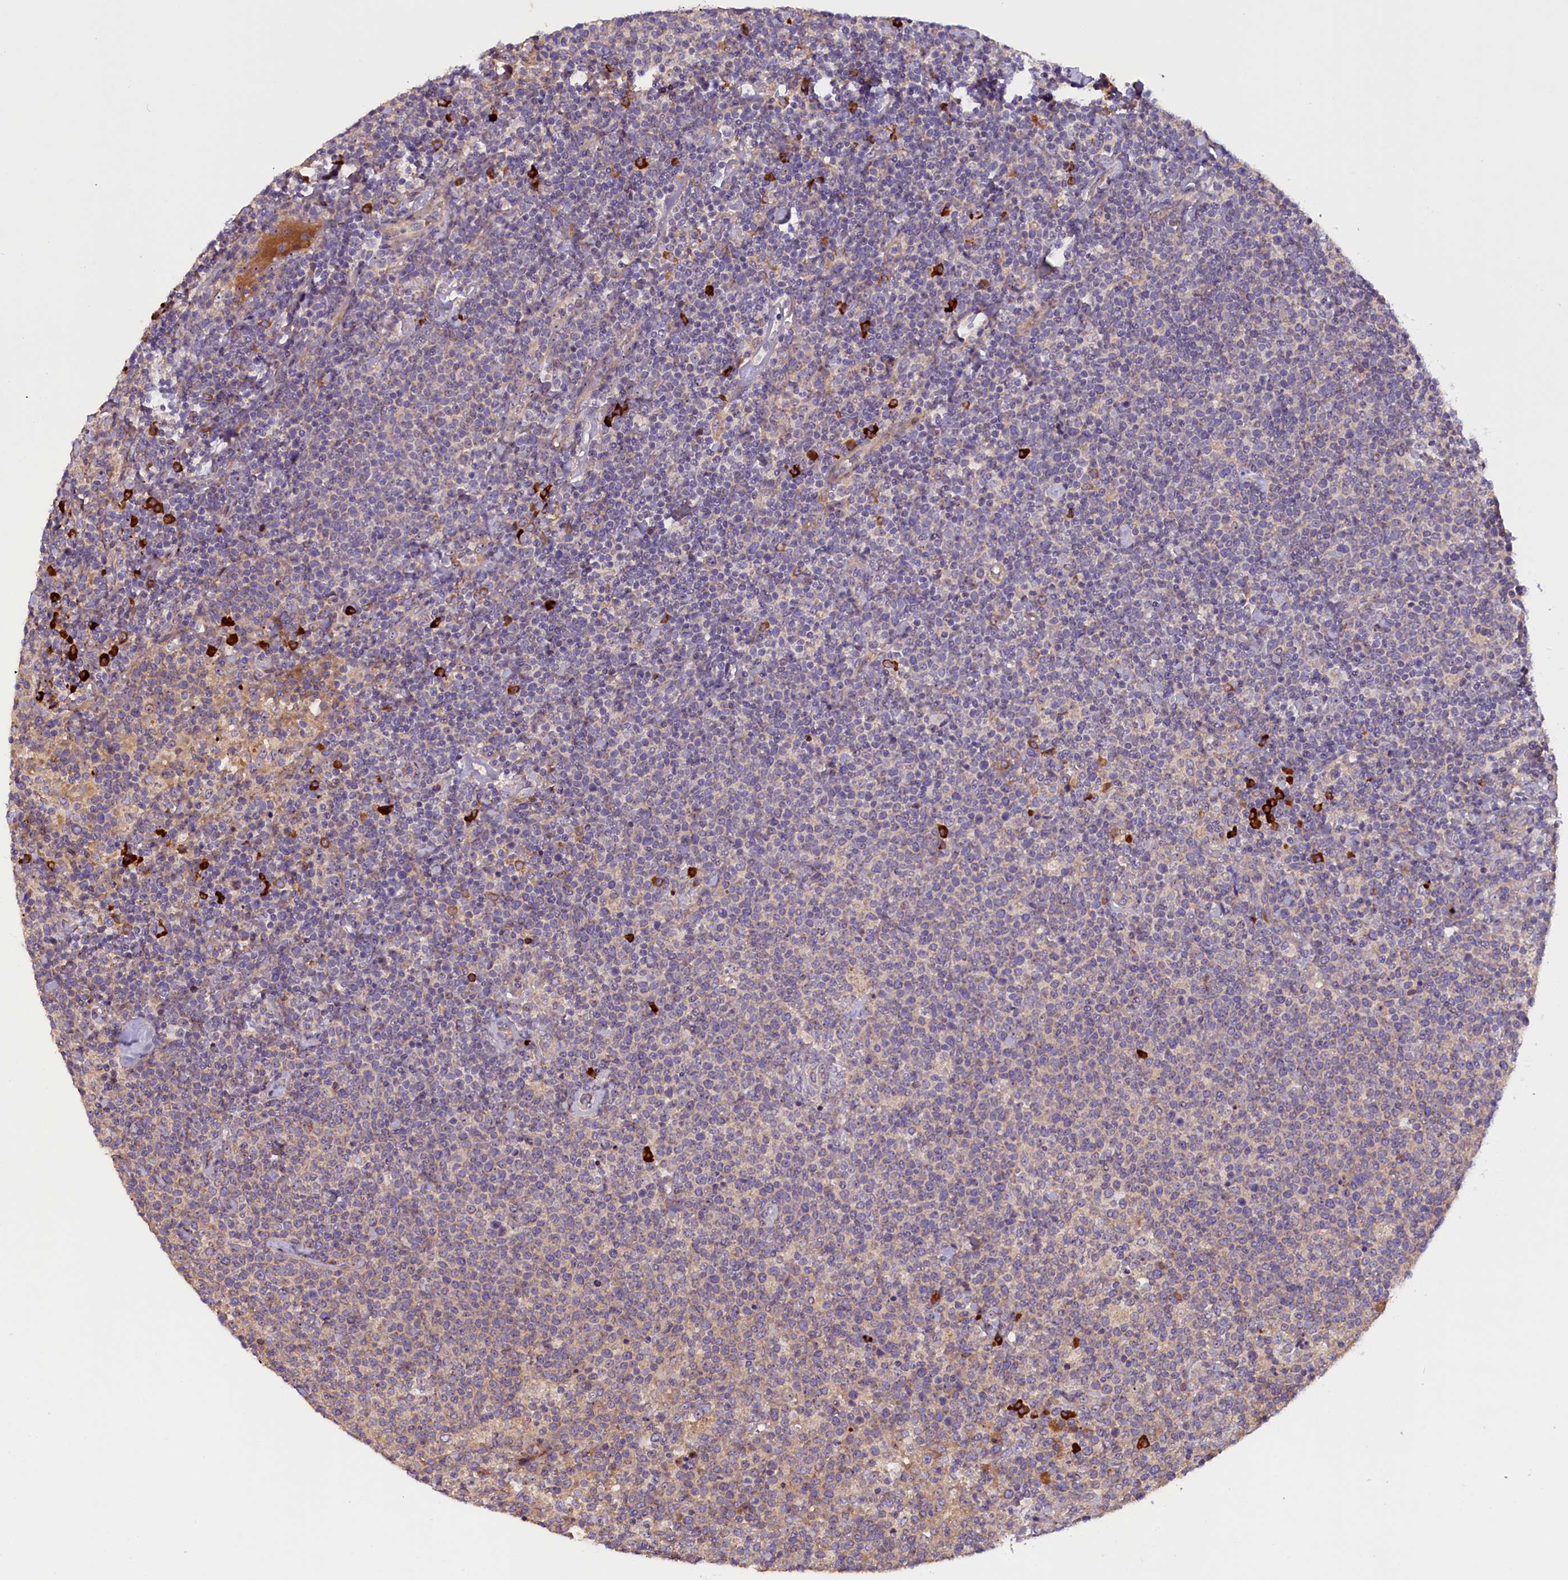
{"staining": {"intensity": "negative", "quantity": "none", "location": "none"}, "tissue": "lymphoma", "cell_type": "Tumor cells", "image_type": "cancer", "snomed": [{"axis": "morphology", "description": "Malignant lymphoma, non-Hodgkin's type, High grade"}, {"axis": "topography", "description": "Lymph node"}], "caption": "High power microscopy photomicrograph of an immunohistochemistry (IHC) image of malignant lymphoma, non-Hodgkin's type (high-grade), revealing no significant positivity in tumor cells.", "gene": "FRY", "patient": {"sex": "male", "age": 61}}